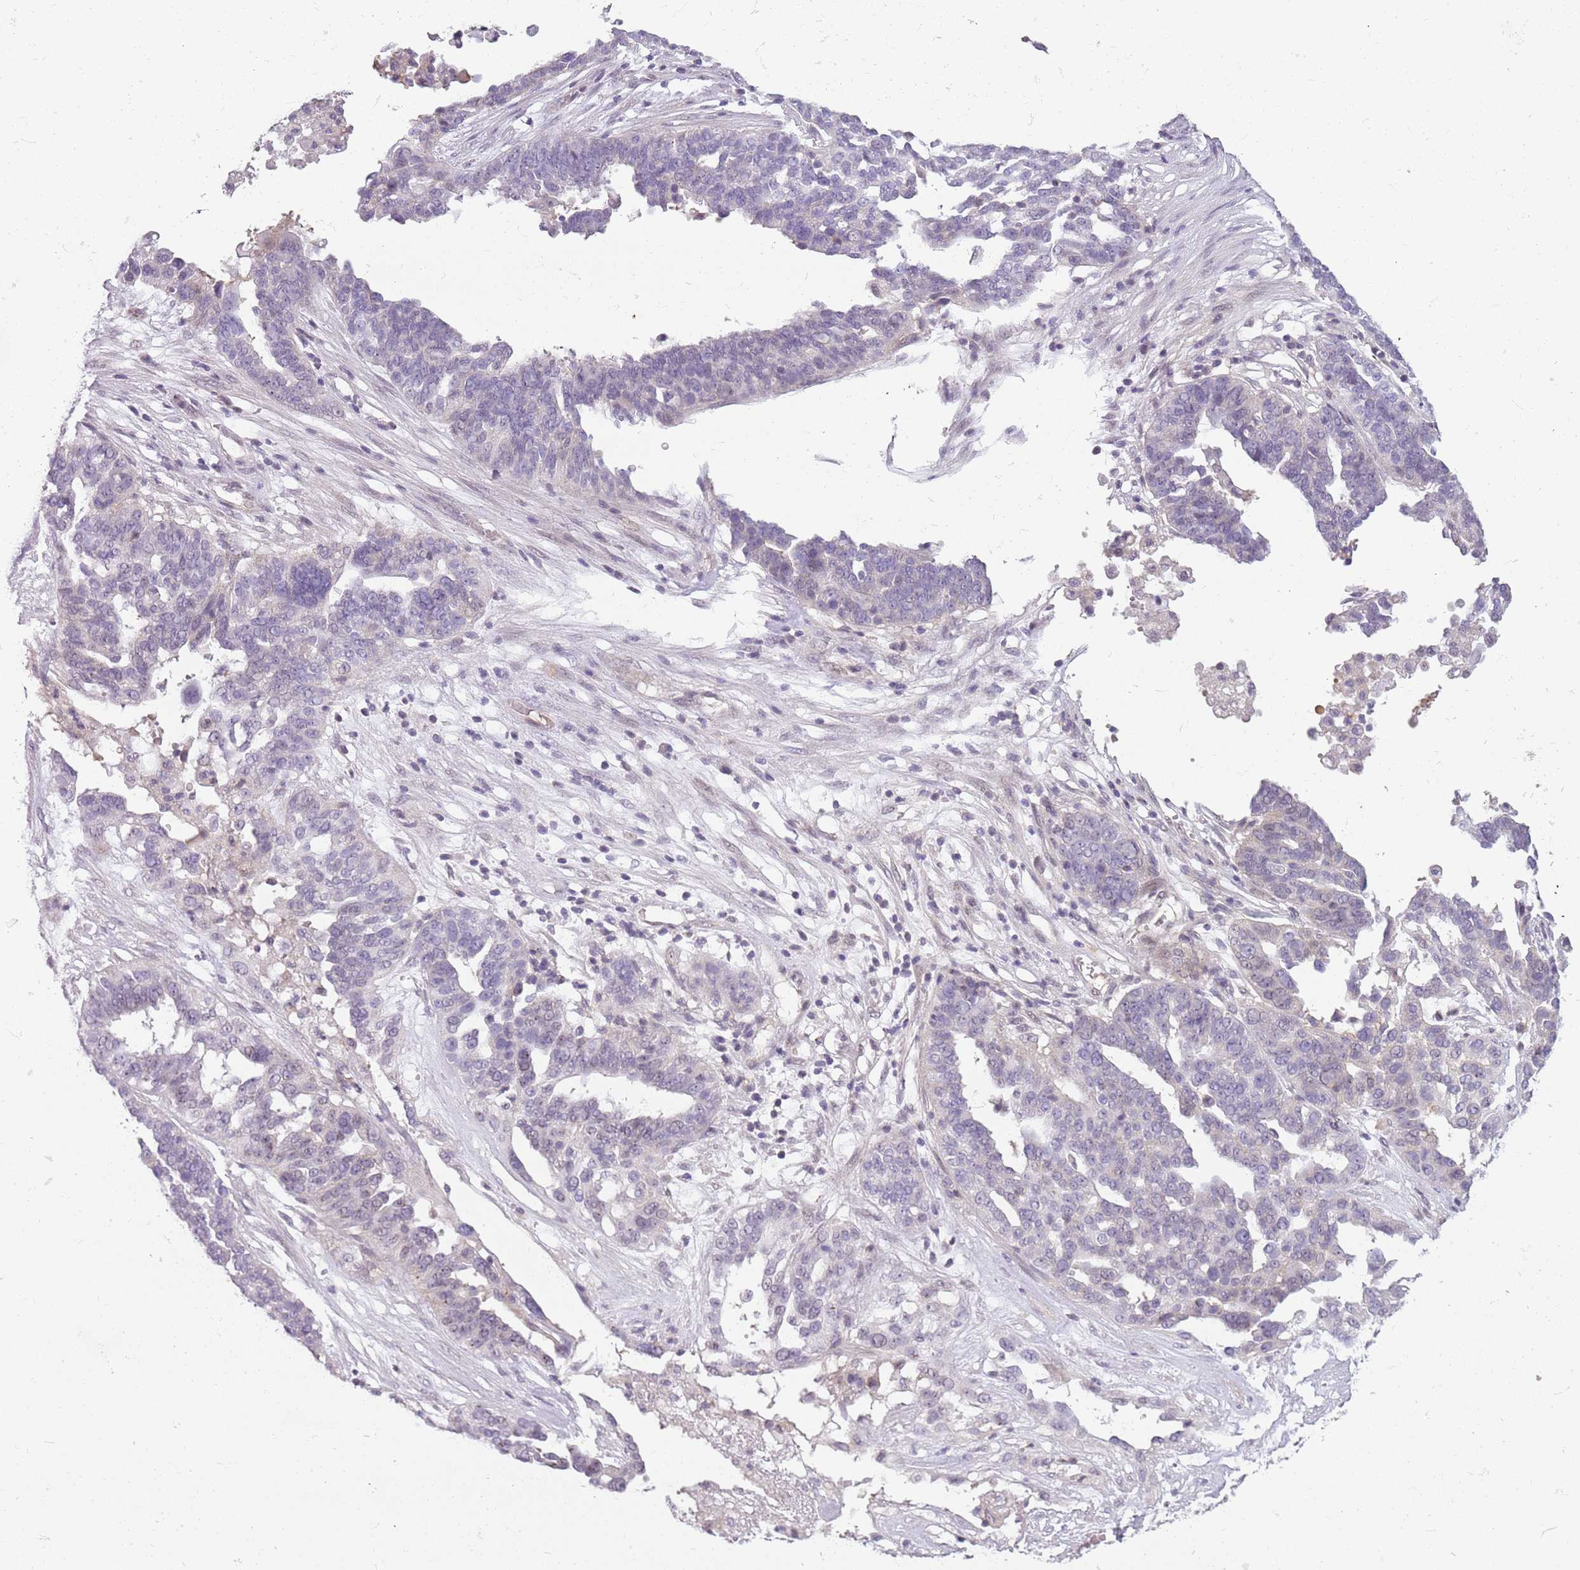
{"staining": {"intensity": "negative", "quantity": "none", "location": "none"}, "tissue": "ovarian cancer", "cell_type": "Tumor cells", "image_type": "cancer", "snomed": [{"axis": "morphology", "description": "Cystadenocarcinoma, serous, NOS"}, {"axis": "topography", "description": "Ovary"}], "caption": "This is a image of immunohistochemistry (IHC) staining of ovarian serous cystadenocarcinoma, which shows no staining in tumor cells.", "gene": "DEFB116", "patient": {"sex": "female", "age": 59}}